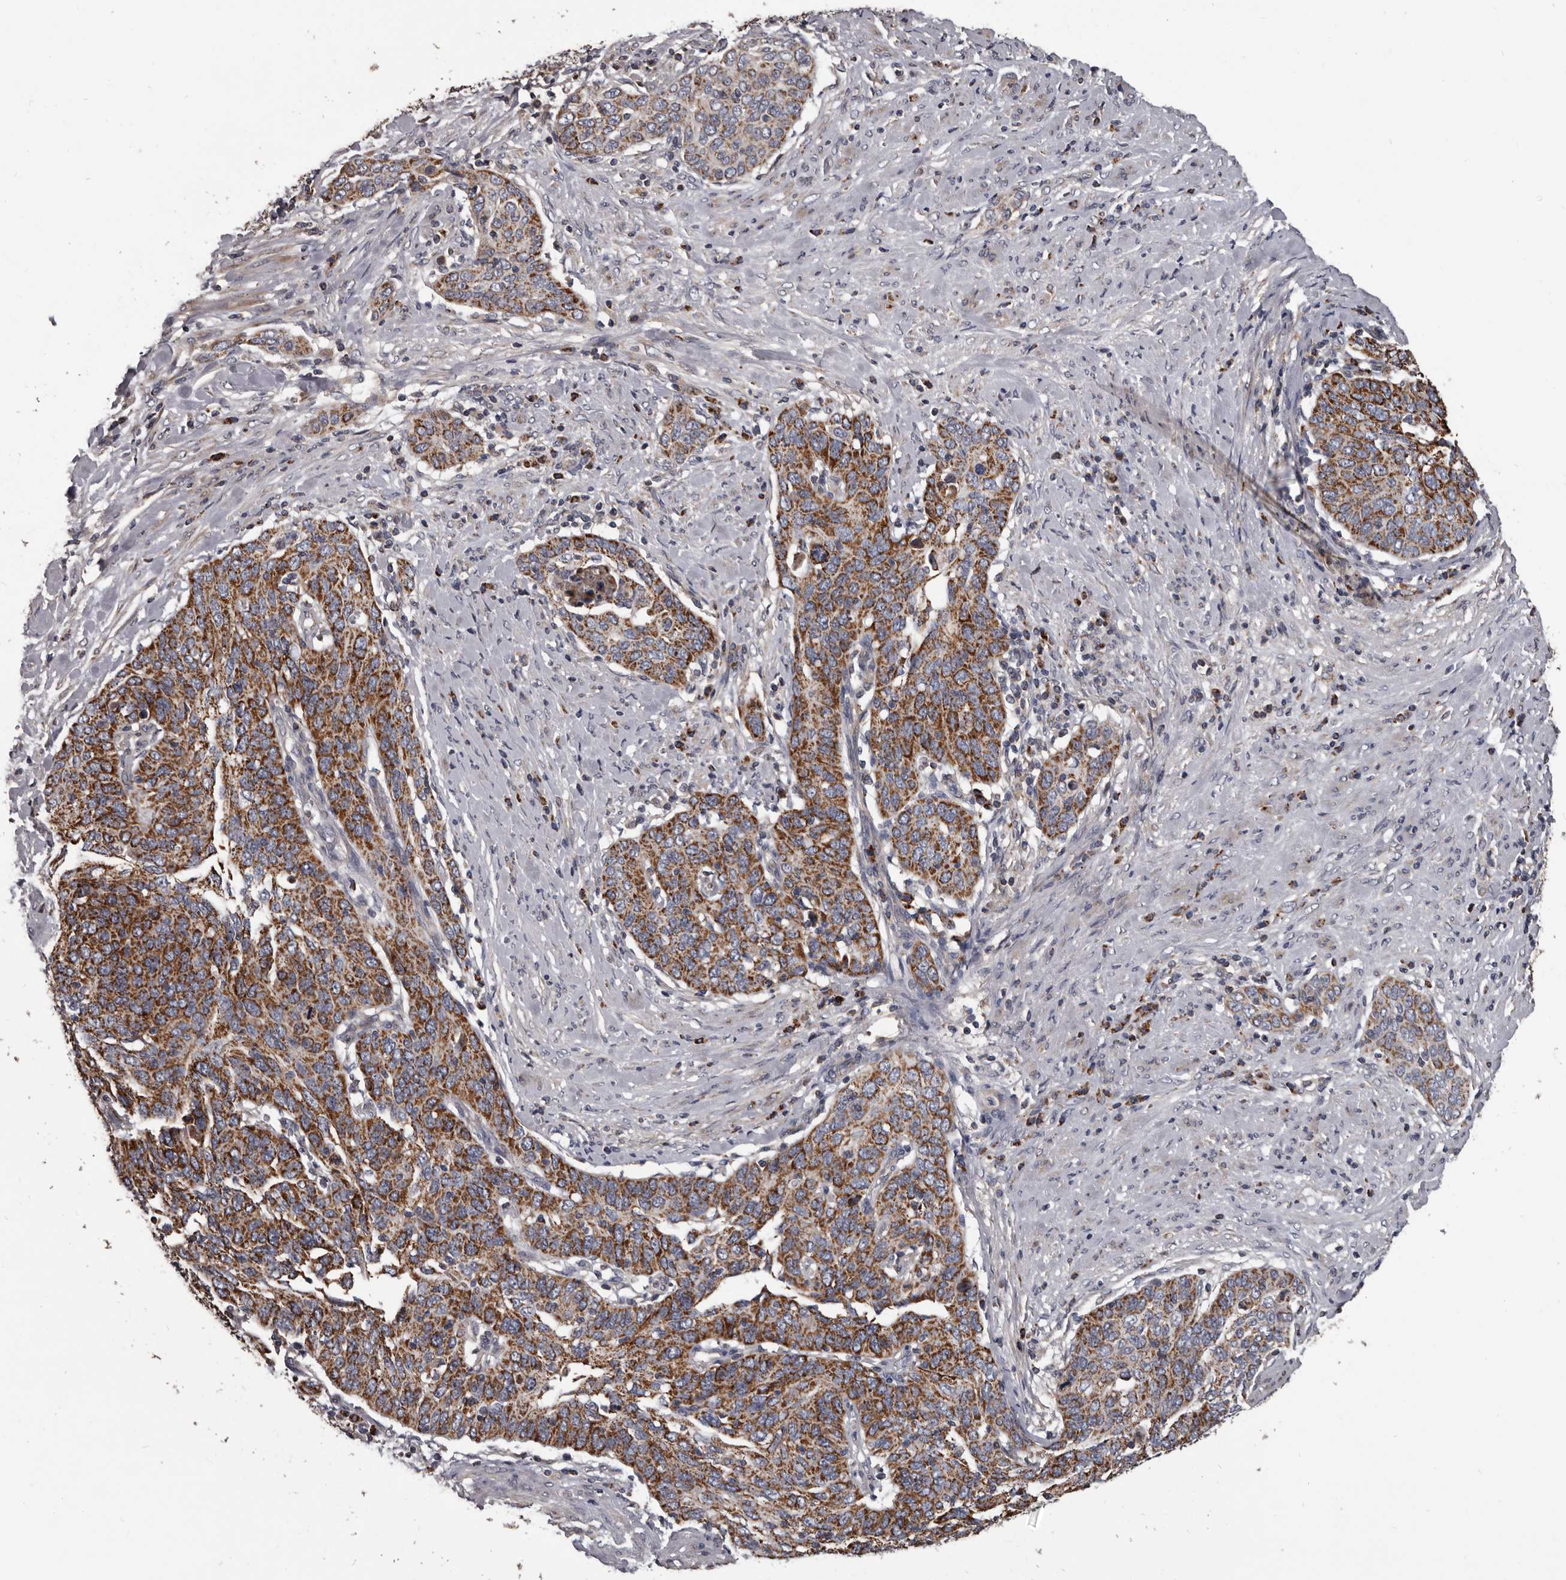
{"staining": {"intensity": "moderate", "quantity": ">75%", "location": "cytoplasmic/membranous"}, "tissue": "cervical cancer", "cell_type": "Tumor cells", "image_type": "cancer", "snomed": [{"axis": "morphology", "description": "Squamous cell carcinoma, NOS"}, {"axis": "topography", "description": "Cervix"}], "caption": "Cervical cancer was stained to show a protein in brown. There is medium levels of moderate cytoplasmic/membranous staining in about >75% of tumor cells.", "gene": "ALDH5A1", "patient": {"sex": "female", "age": 60}}